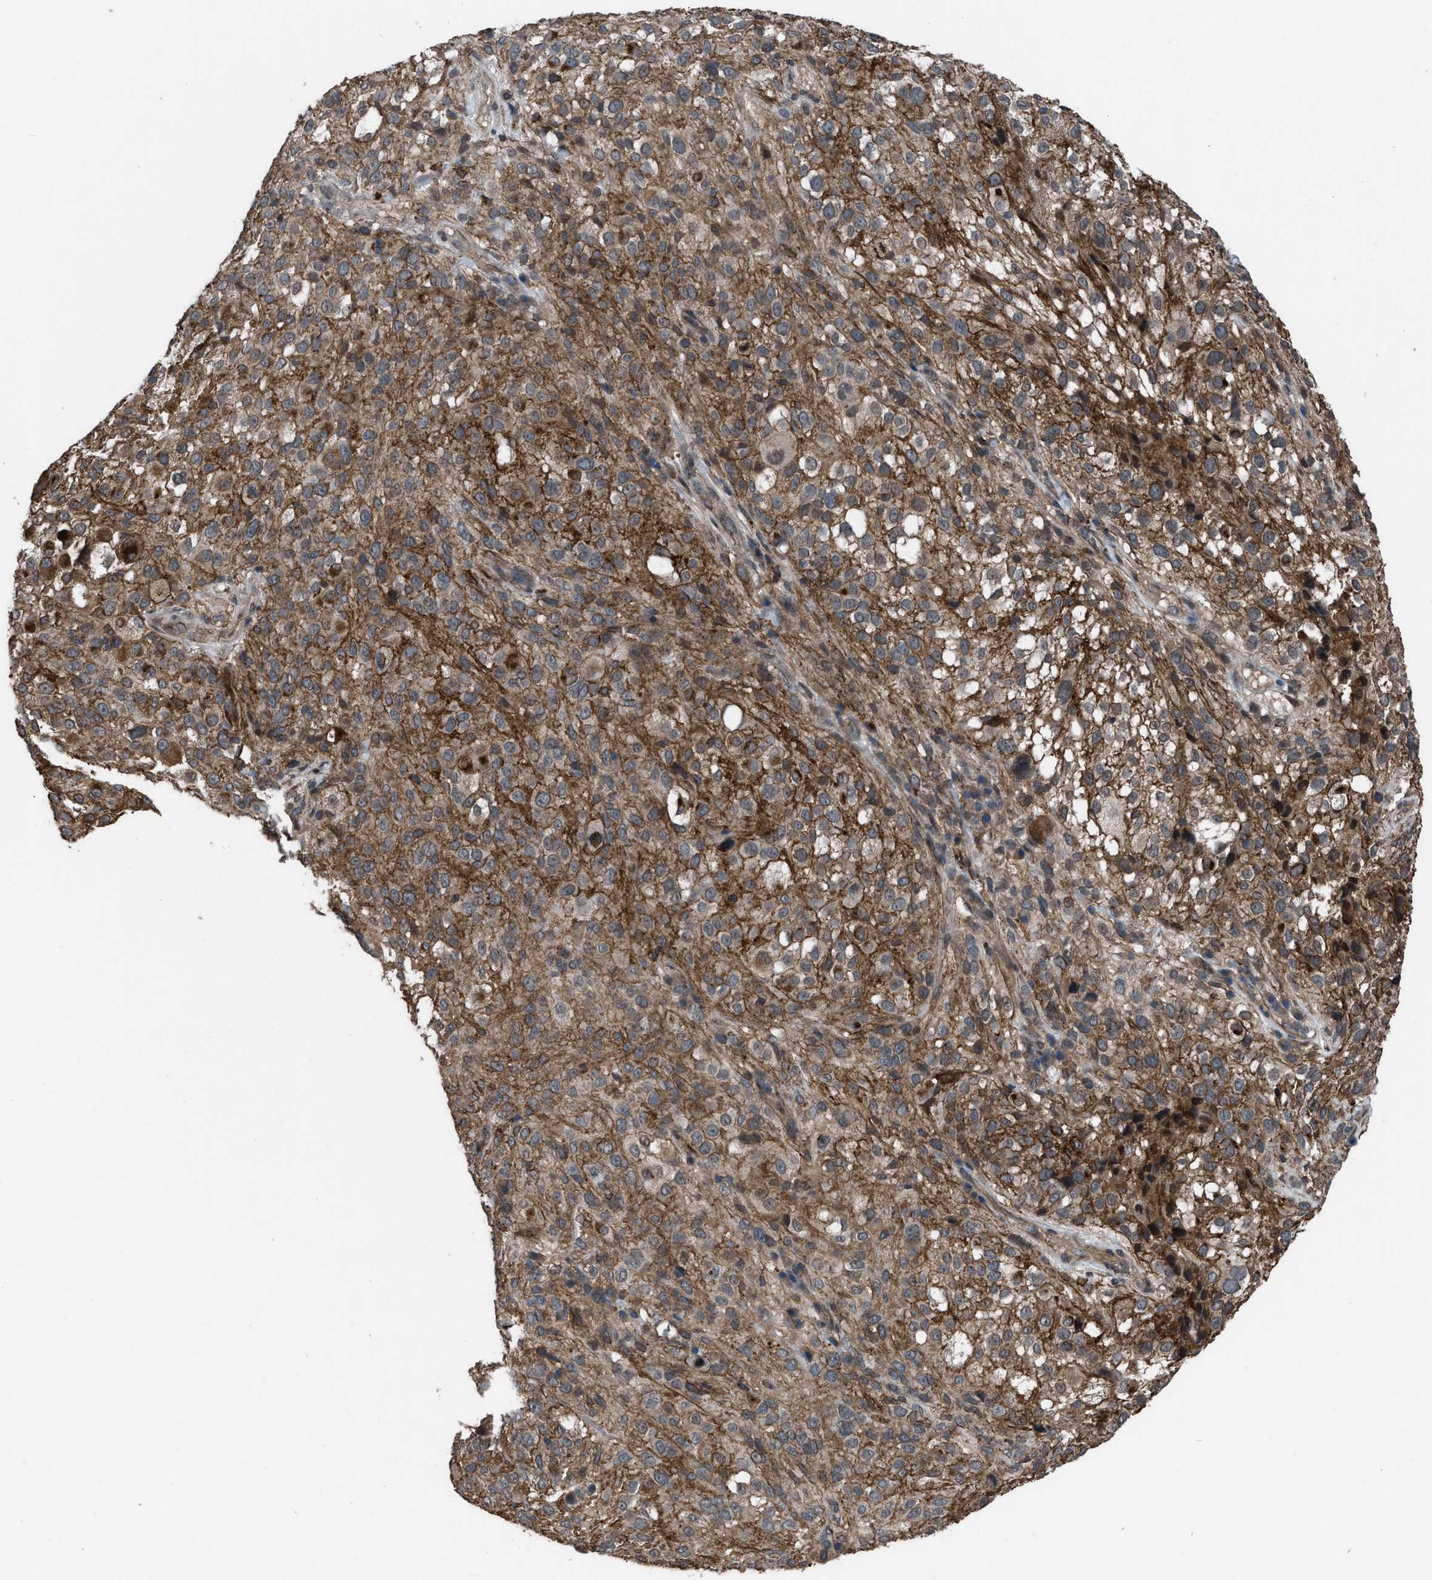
{"staining": {"intensity": "strong", "quantity": ">75%", "location": "cytoplasmic/membranous"}, "tissue": "melanoma", "cell_type": "Tumor cells", "image_type": "cancer", "snomed": [{"axis": "morphology", "description": "Necrosis, NOS"}, {"axis": "morphology", "description": "Malignant melanoma, NOS"}, {"axis": "topography", "description": "Skin"}], "caption": "Immunohistochemistry (IHC) histopathology image of neoplastic tissue: human melanoma stained using IHC demonstrates high levels of strong protein expression localized specifically in the cytoplasmic/membranous of tumor cells, appearing as a cytoplasmic/membranous brown color.", "gene": "UTRN", "patient": {"sex": "female", "age": 87}}